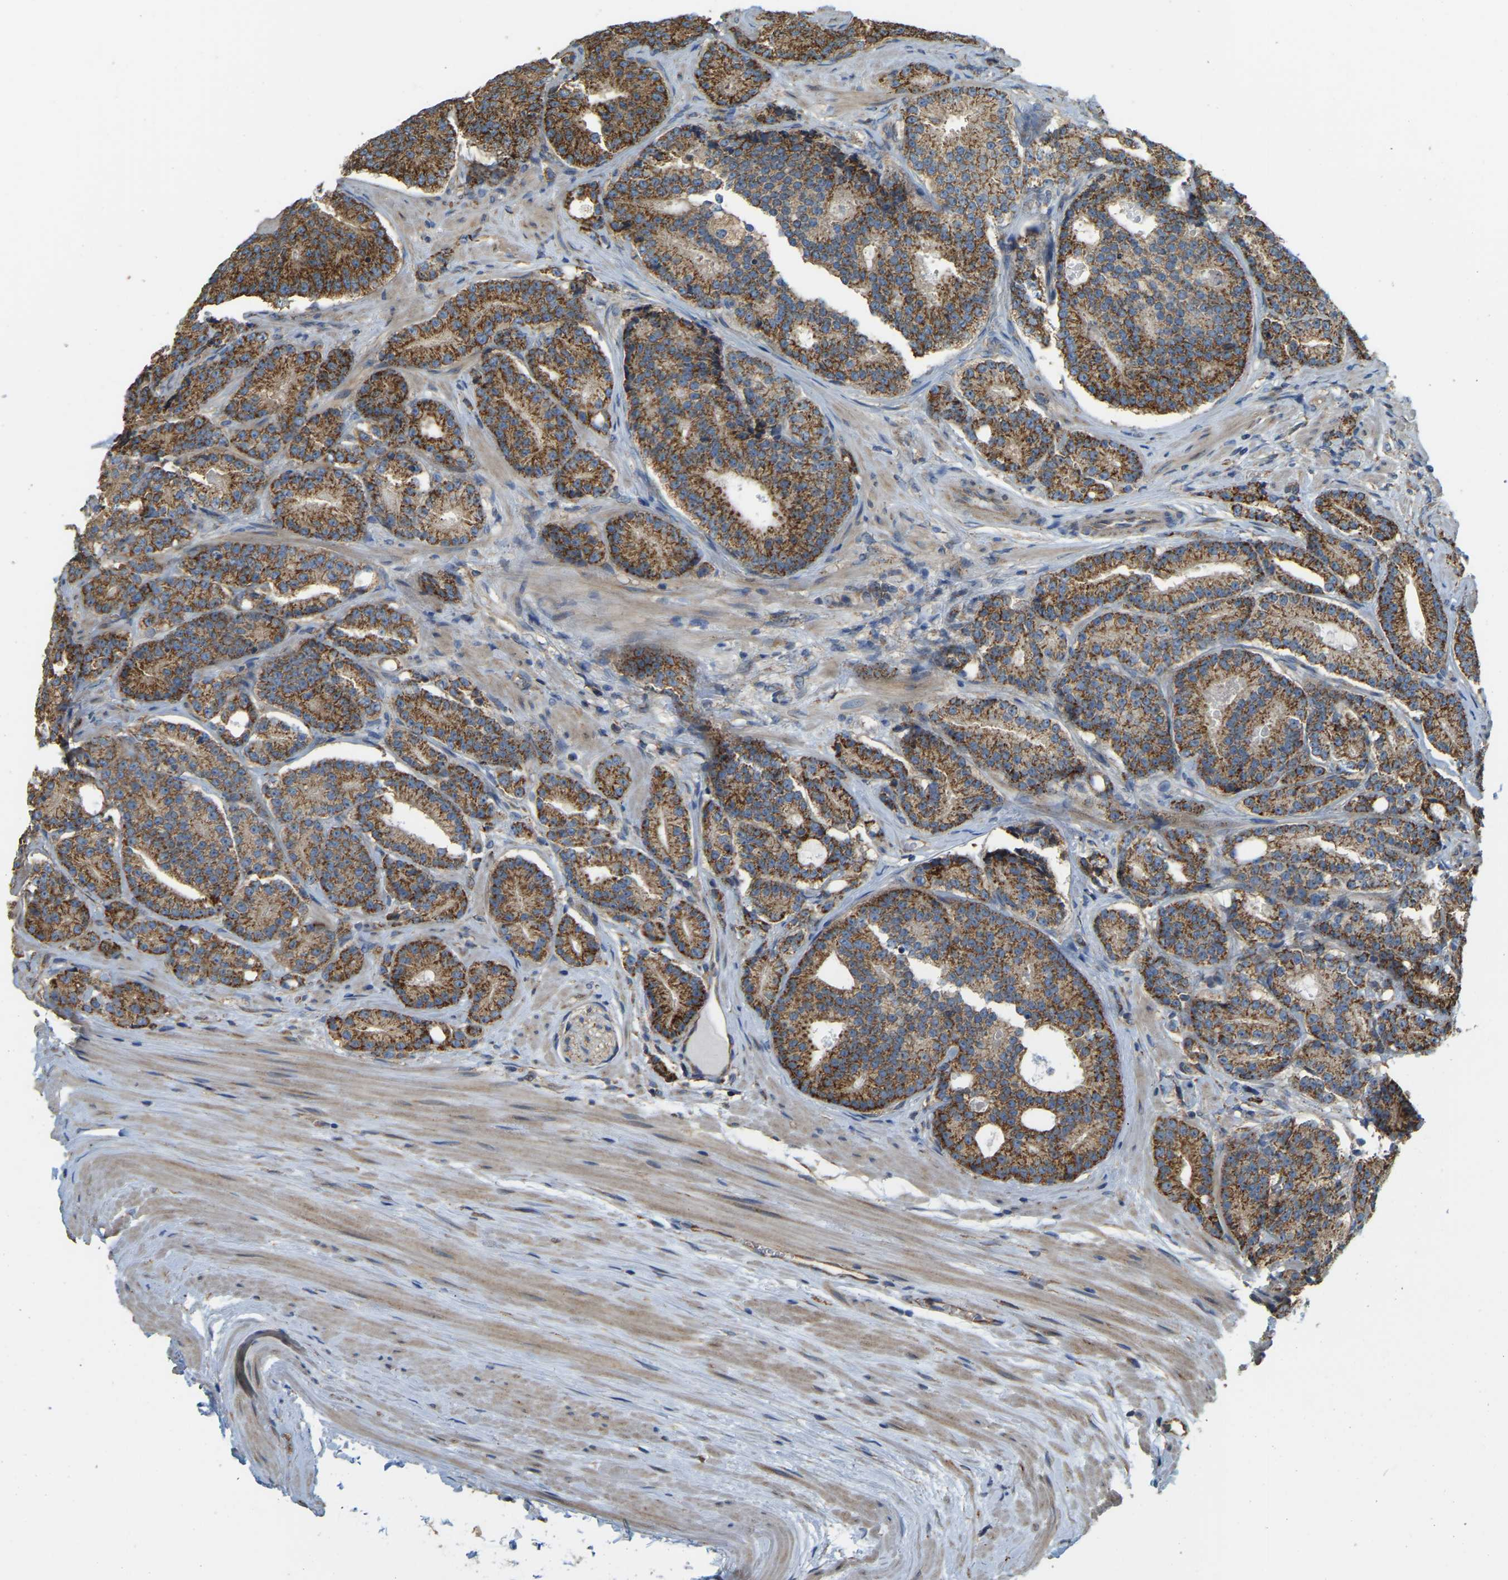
{"staining": {"intensity": "strong", "quantity": ">75%", "location": "cytoplasmic/membranous"}, "tissue": "prostate cancer", "cell_type": "Tumor cells", "image_type": "cancer", "snomed": [{"axis": "morphology", "description": "Adenocarcinoma, High grade"}, {"axis": "topography", "description": "Prostate"}], "caption": "A brown stain labels strong cytoplasmic/membranous positivity of a protein in prostate adenocarcinoma (high-grade) tumor cells.", "gene": "PSMD7", "patient": {"sex": "male", "age": 61}}